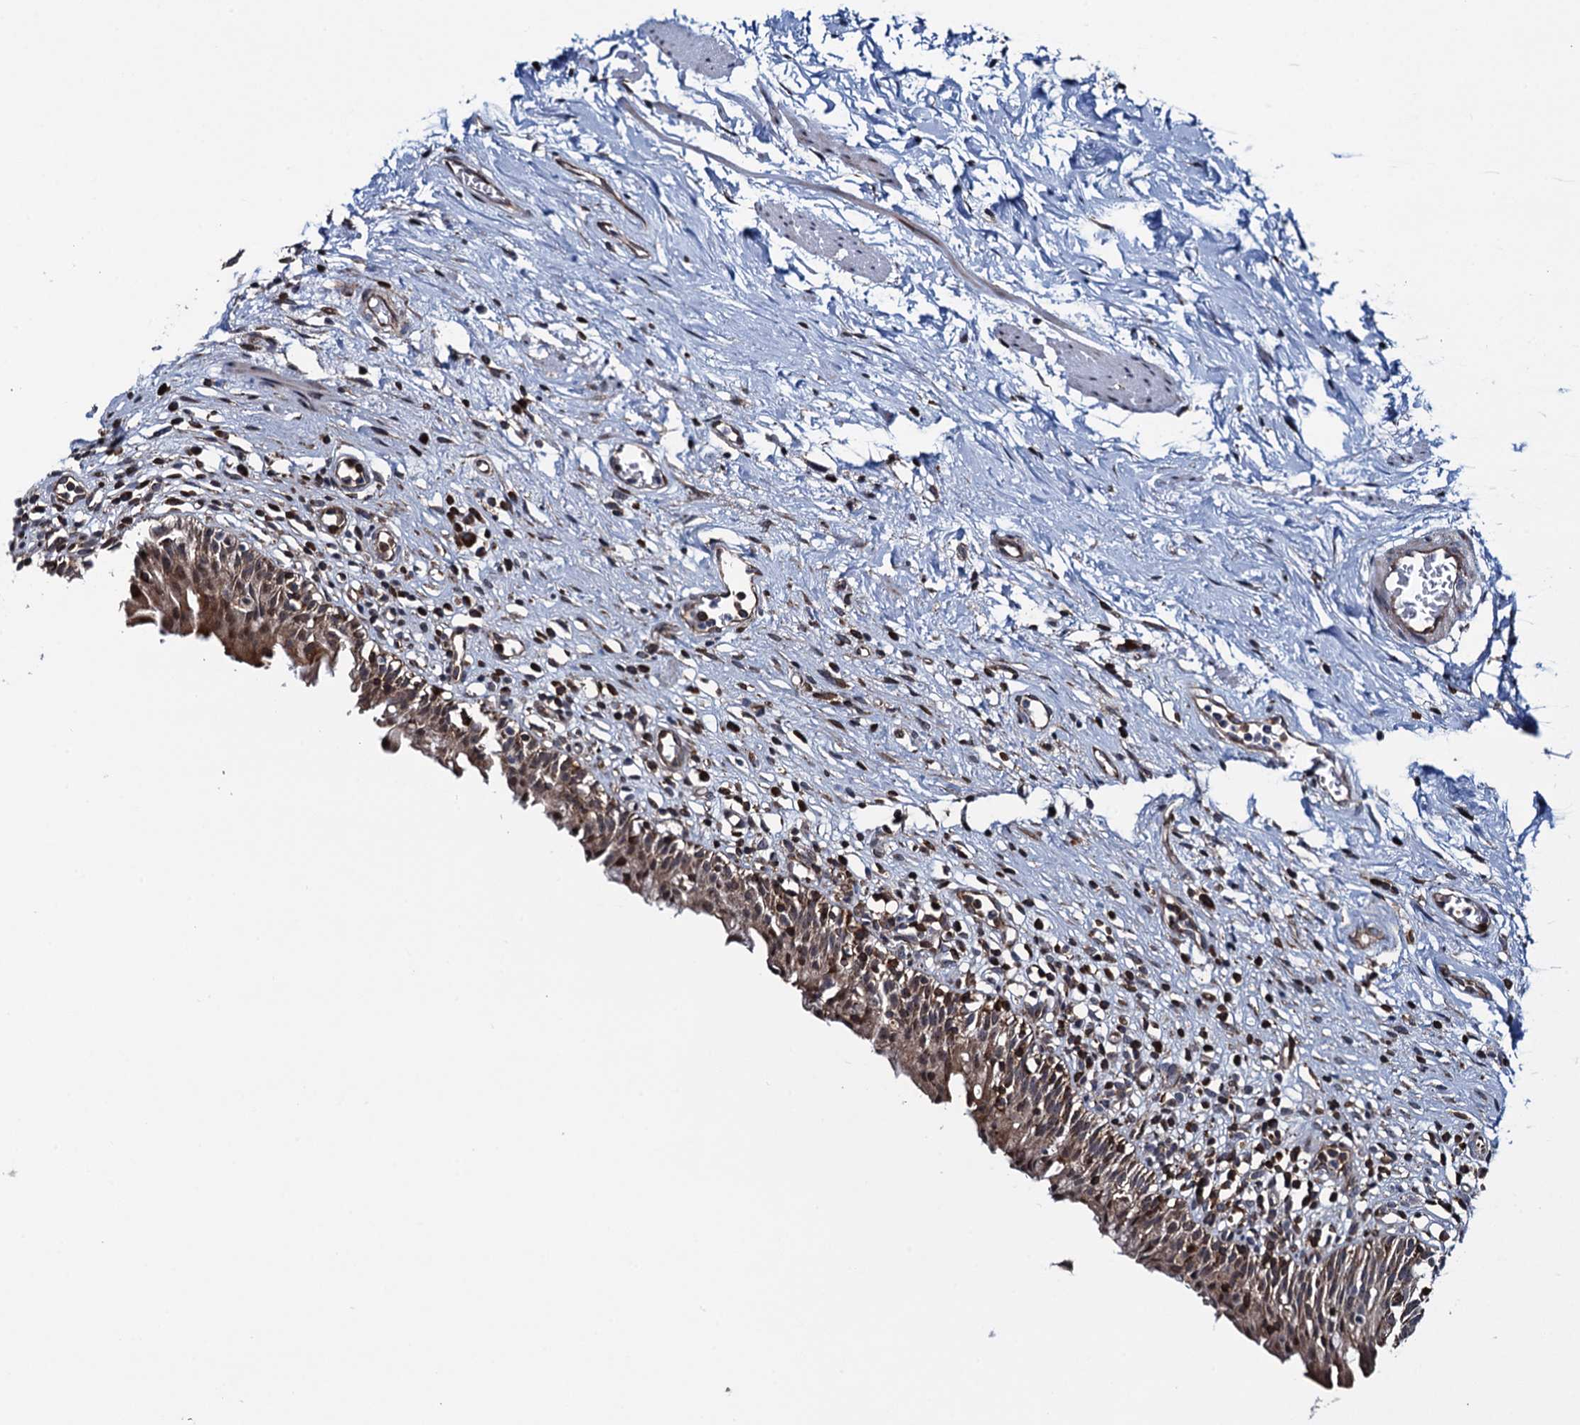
{"staining": {"intensity": "moderate", "quantity": ">75%", "location": "cytoplasmic/membranous"}, "tissue": "urinary bladder", "cell_type": "Urothelial cells", "image_type": "normal", "snomed": [{"axis": "morphology", "description": "Normal tissue, NOS"}, {"axis": "morphology", "description": "Inflammation, NOS"}, {"axis": "topography", "description": "Urinary bladder"}], "caption": "Moderate cytoplasmic/membranous positivity for a protein is present in approximately >75% of urothelial cells of benign urinary bladder using IHC.", "gene": "CCDC102A", "patient": {"sex": "male", "age": 63}}